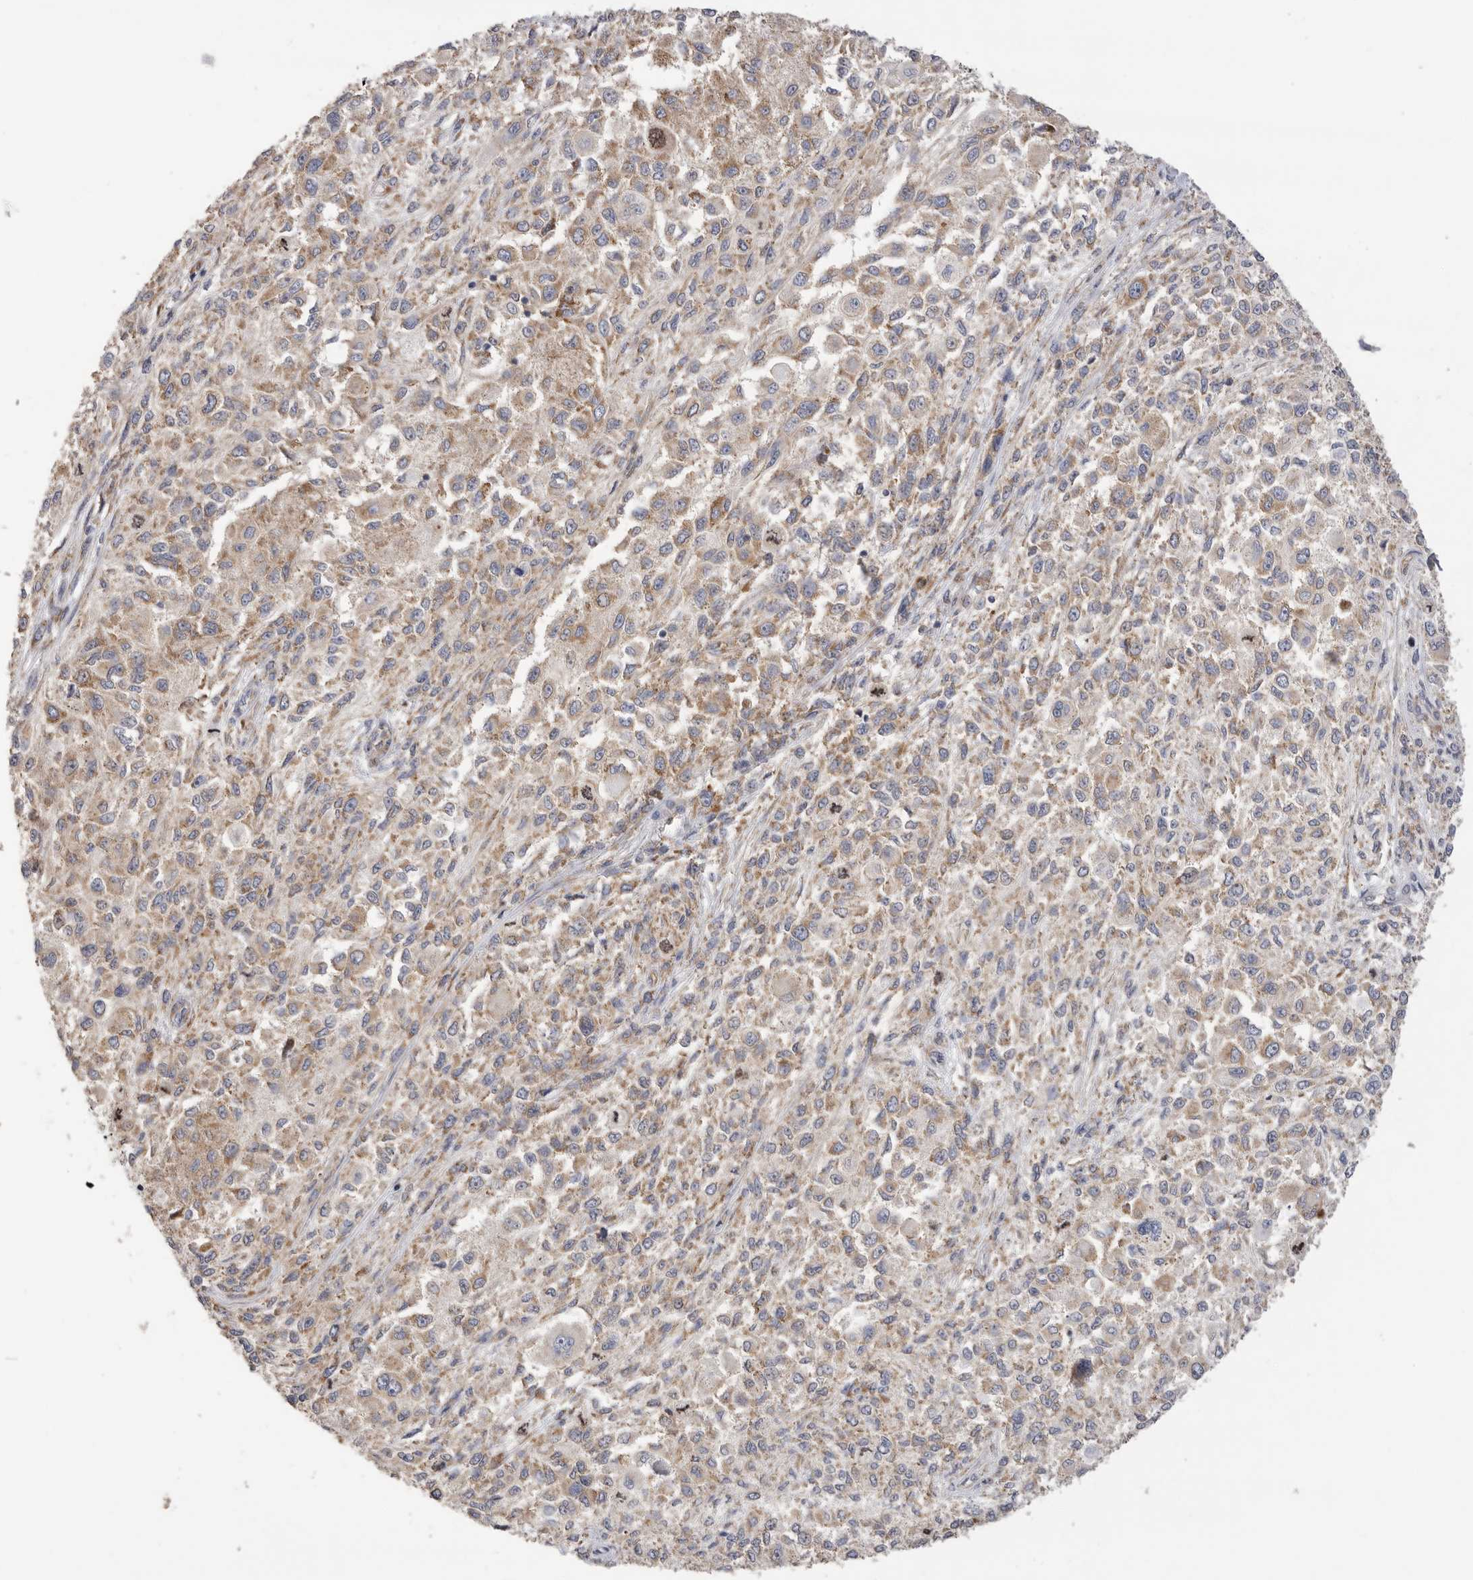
{"staining": {"intensity": "weak", "quantity": ">75%", "location": "cytoplasmic/membranous"}, "tissue": "melanoma", "cell_type": "Tumor cells", "image_type": "cancer", "snomed": [{"axis": "morphology", "description": "Necrosis, NOS"}, {"axis": "morphology", "description": "Malignant melanoma, NOS"}, {"axis": "topography", "description": "Skin"}], "caption": "Tumor cells exhibit weak cytoplasmic/membranous positivity in approximately >75% of cells in malignant melanoma.", "gene": "SERBP1", "patient": {"sex": "female", "age": 87}}